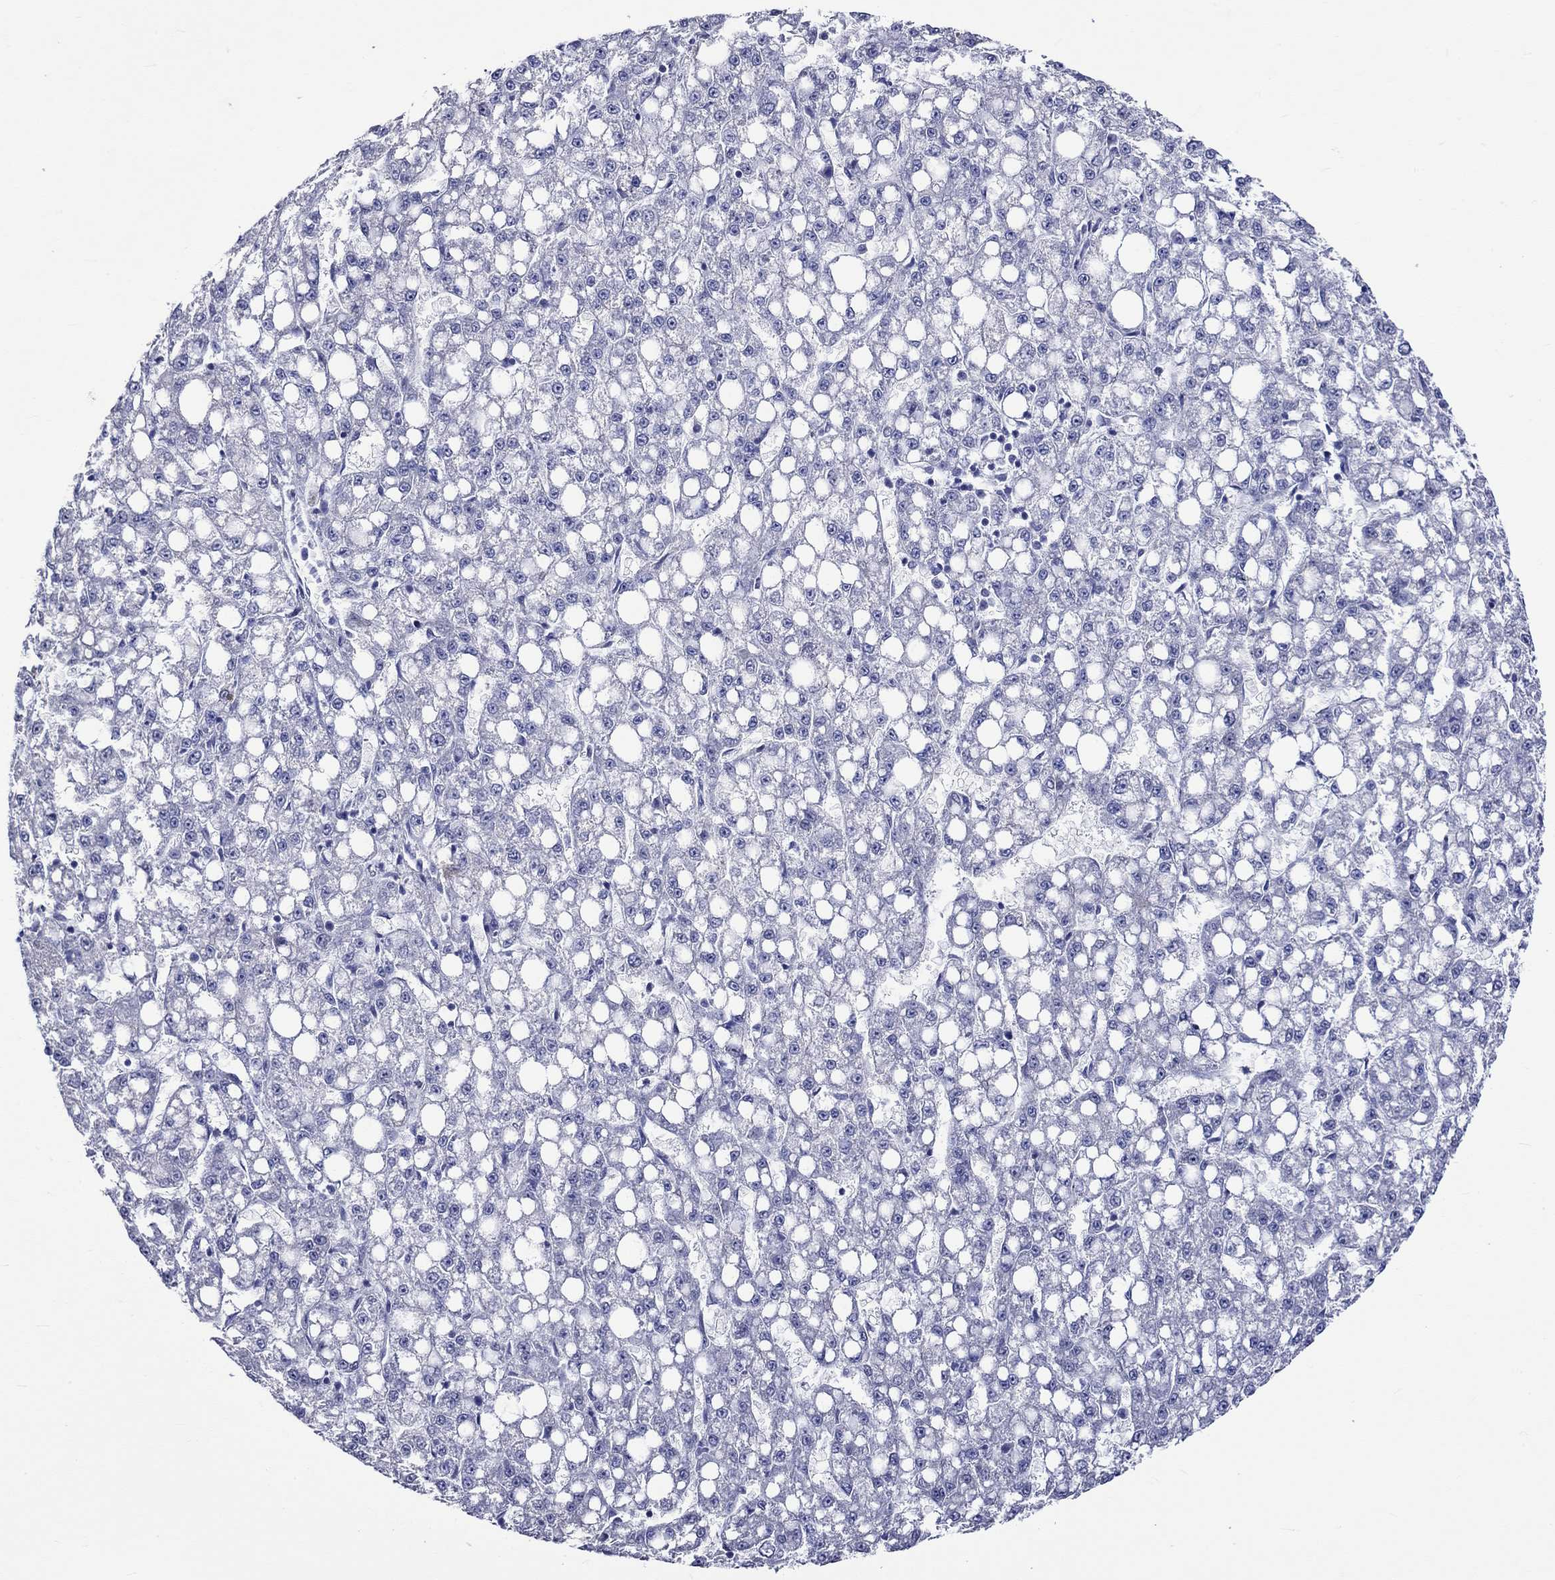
{"staining": {"intensity": "negative", "quantity": "none", "location": "none"}, "tissue": "liver cancer", "cell_type": "Tumor cells", "image_type": "cancer", "snomed": [{"axis": "morphology", "description": "Carcinoma, Hepatocellular, NOS"}, {"axis": "topography", "description": "Liver"}], "caption": "An immunohistochemistry (IHC) image of liver cancer (hepatocellular carcinoma) is shown. There is no staining in tumor cells of liver cancer (hepatocellular carcinoma).", "gene": "CRYAB", "patient": {"sex": "female", "age": 65}}